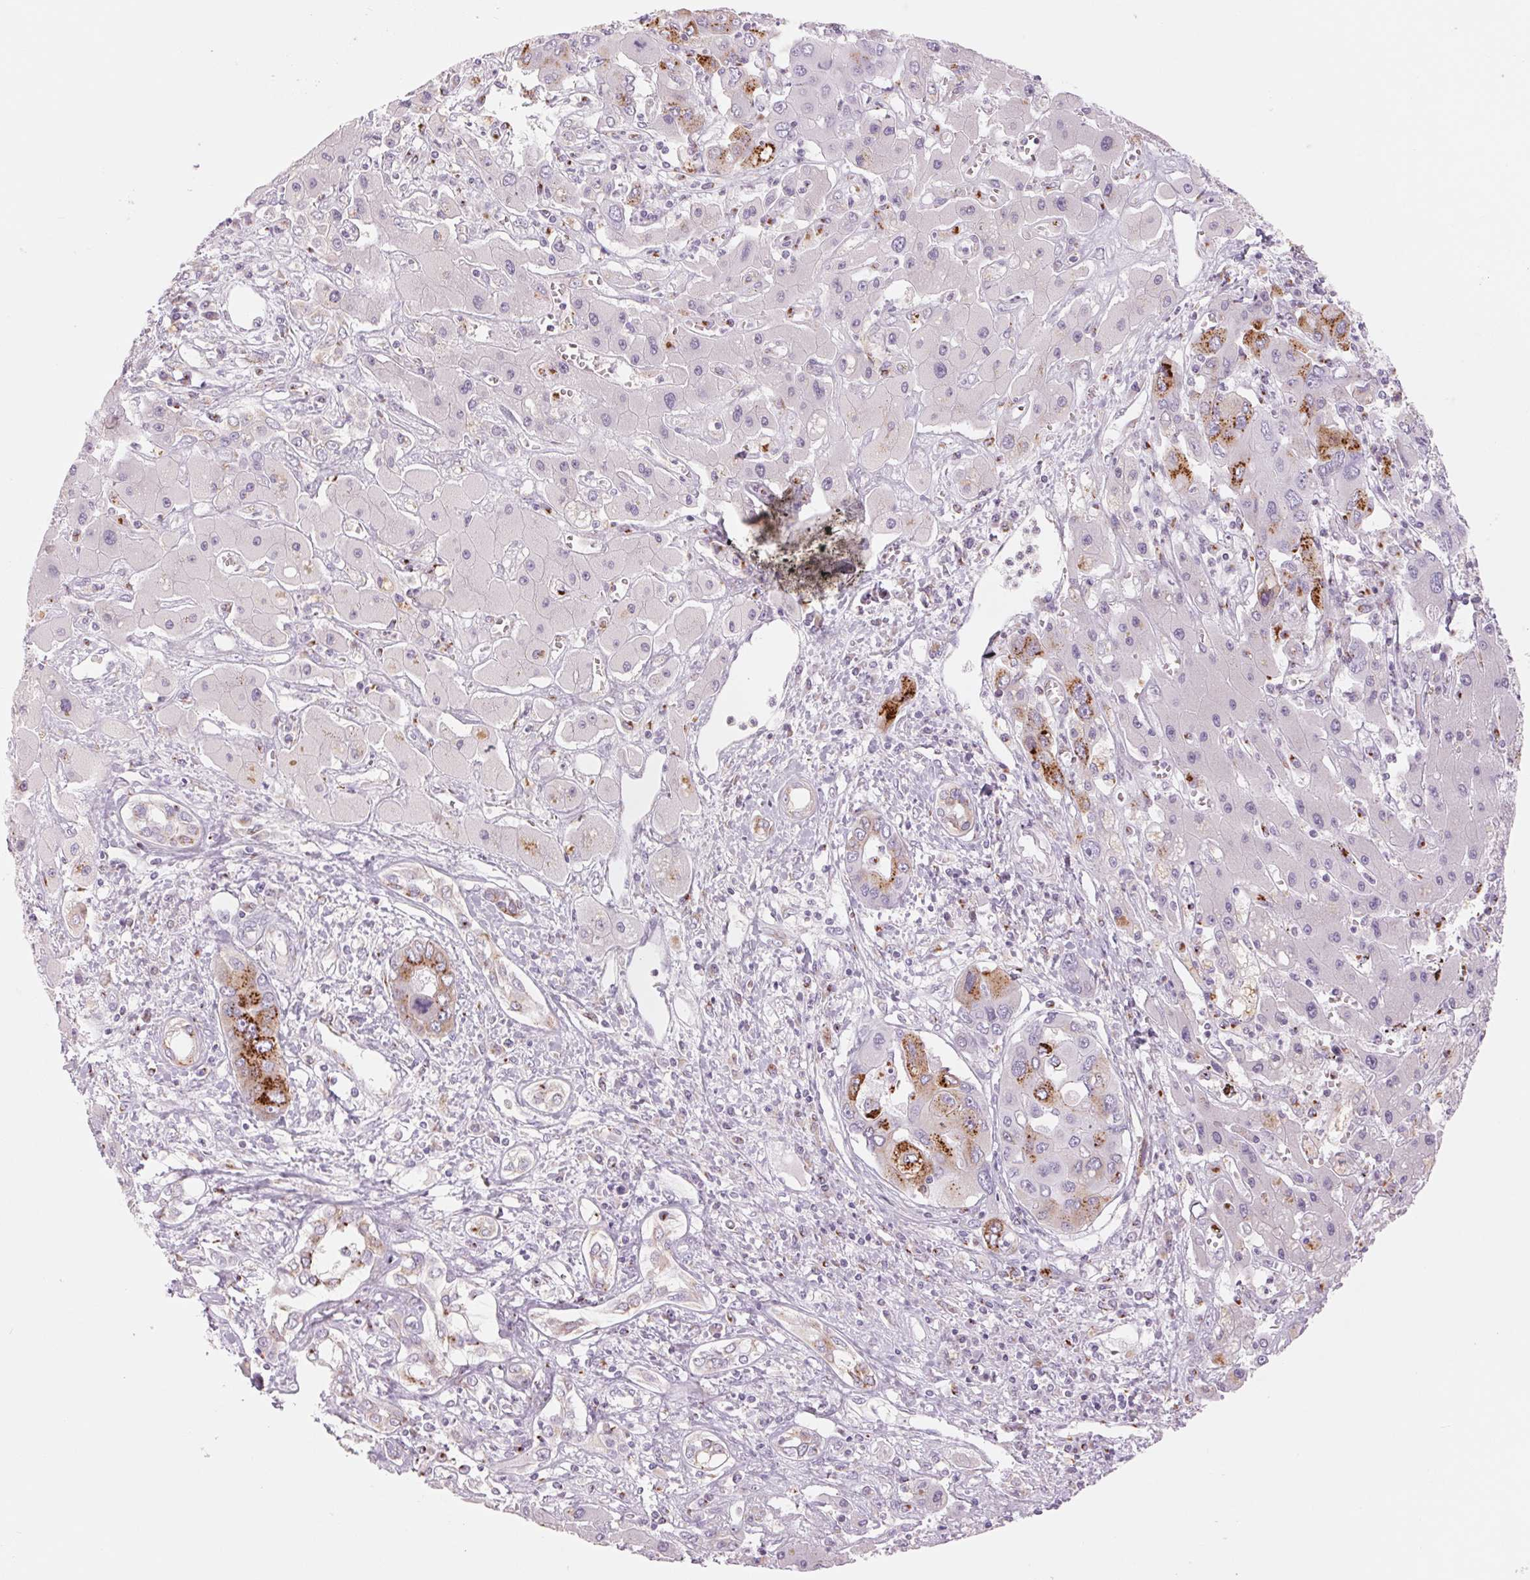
{"staining": {"intensity": "strong", "quantity": "<25%", "location": "cytoplasmic/membranous"}, "tissue": "liver cancer", "cell_type": "Tumor cells", "image_type": "cancer", "snomed": [{"axis": "morphology", "description": "Cholangiocarcinoma"}, {"axis": "topography", "description": "Liver"}], "caption": "Human liver cholangiocarcinoma stained with a protein marker reveals strong staining in tumor cells.", "gene": "GALNT7", "patient": {"sex": "male", "age": 67}}